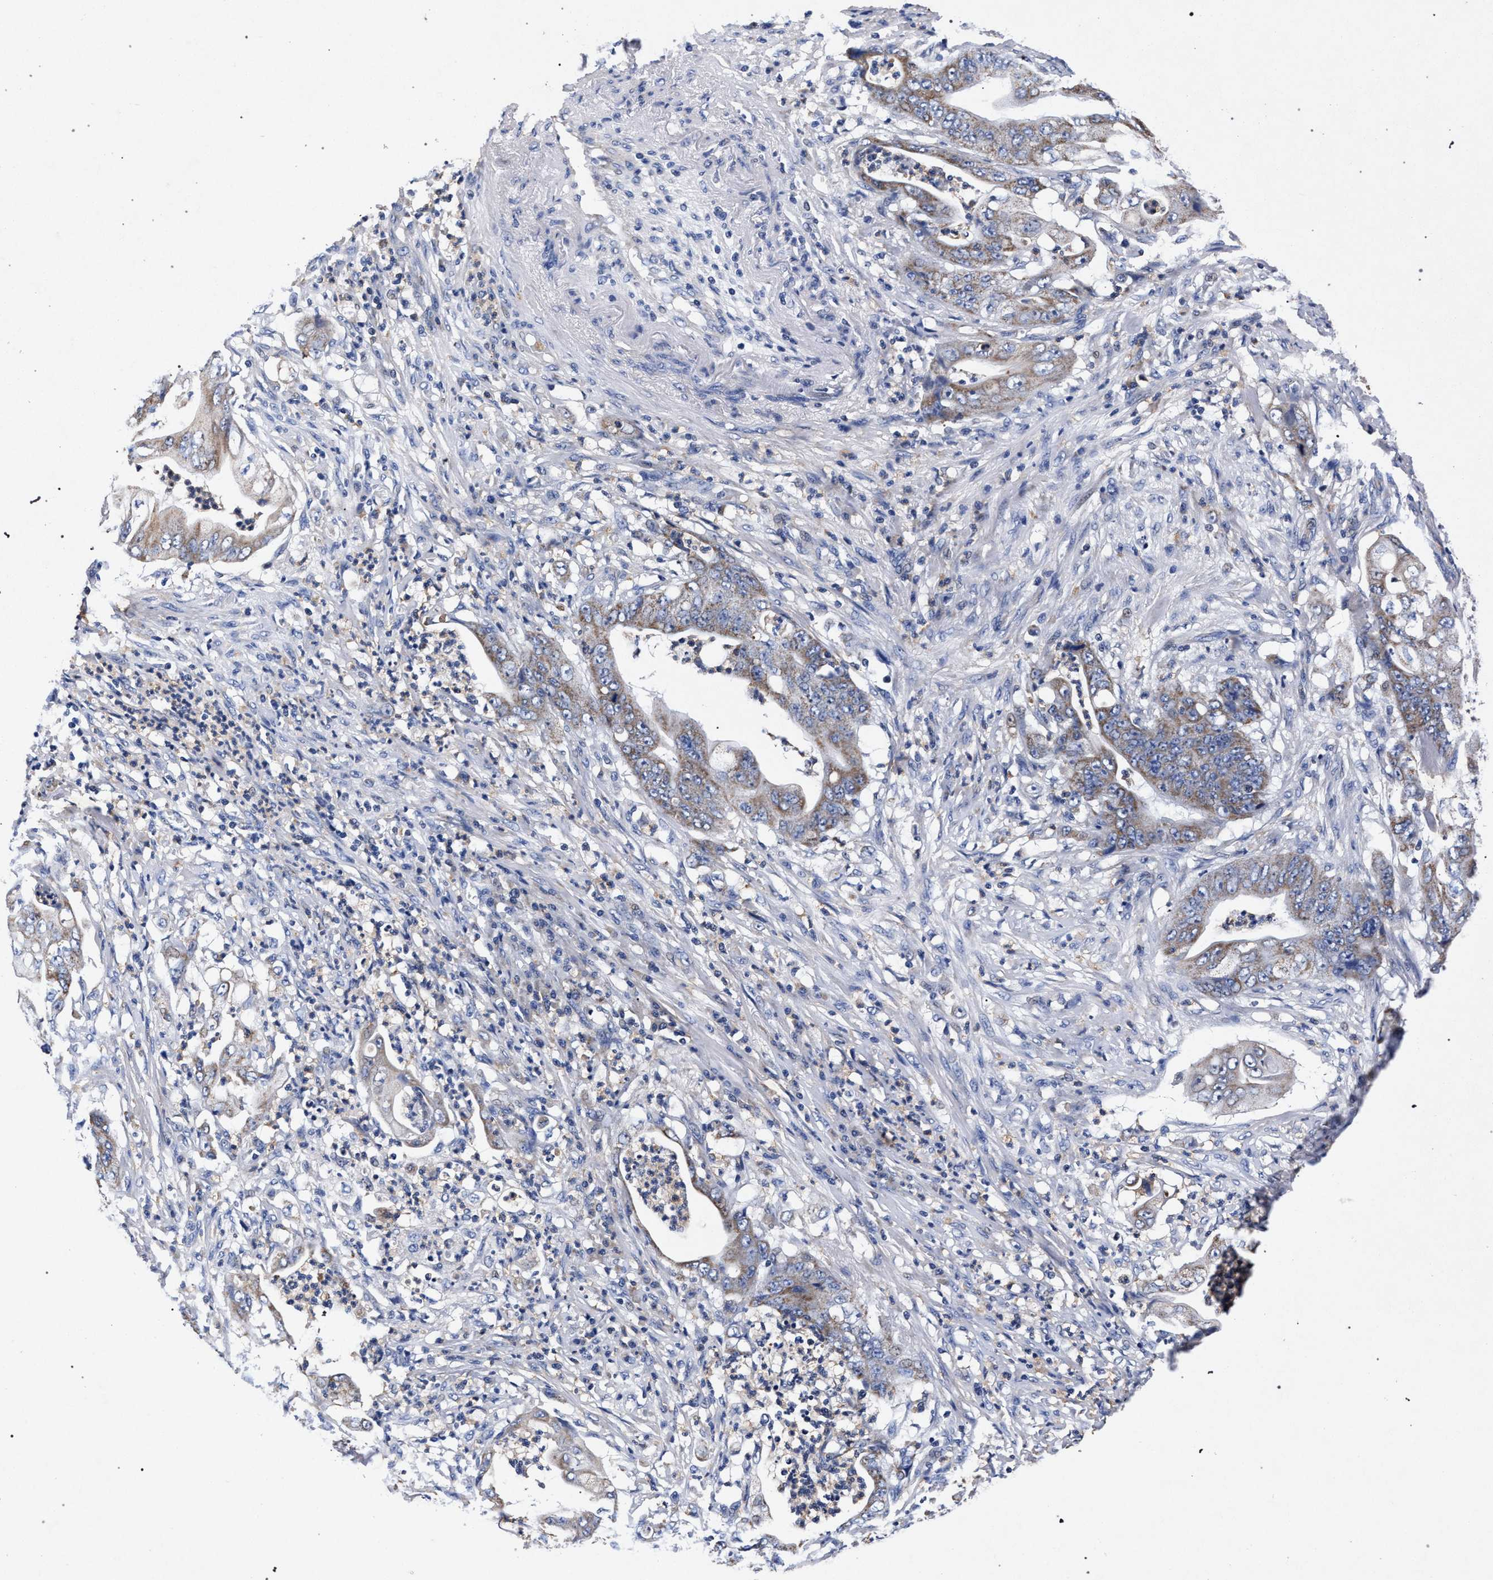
{"staining": {"intensity": "weak", "quantity": ">75%", "location": "cytoplasmic/membranous"}, "tissue": "stomach cancer", "cell_type": "Tumor cells", "image_type": "cancer", "snomed": [{"axis": "morphology", "description": "Adenocarcinoma, NOS"}, {"axis": "topography", "description": "Stomach"}], "caption": "A photomicrograph showing weak cytoplasmic/membranous staining in about >75% of tumor cells in stomach cancer, as visualized by brown immunohistochemical staining.", "gene": "HSD17B14", "patient": {"sex": "female", "age": 73}}